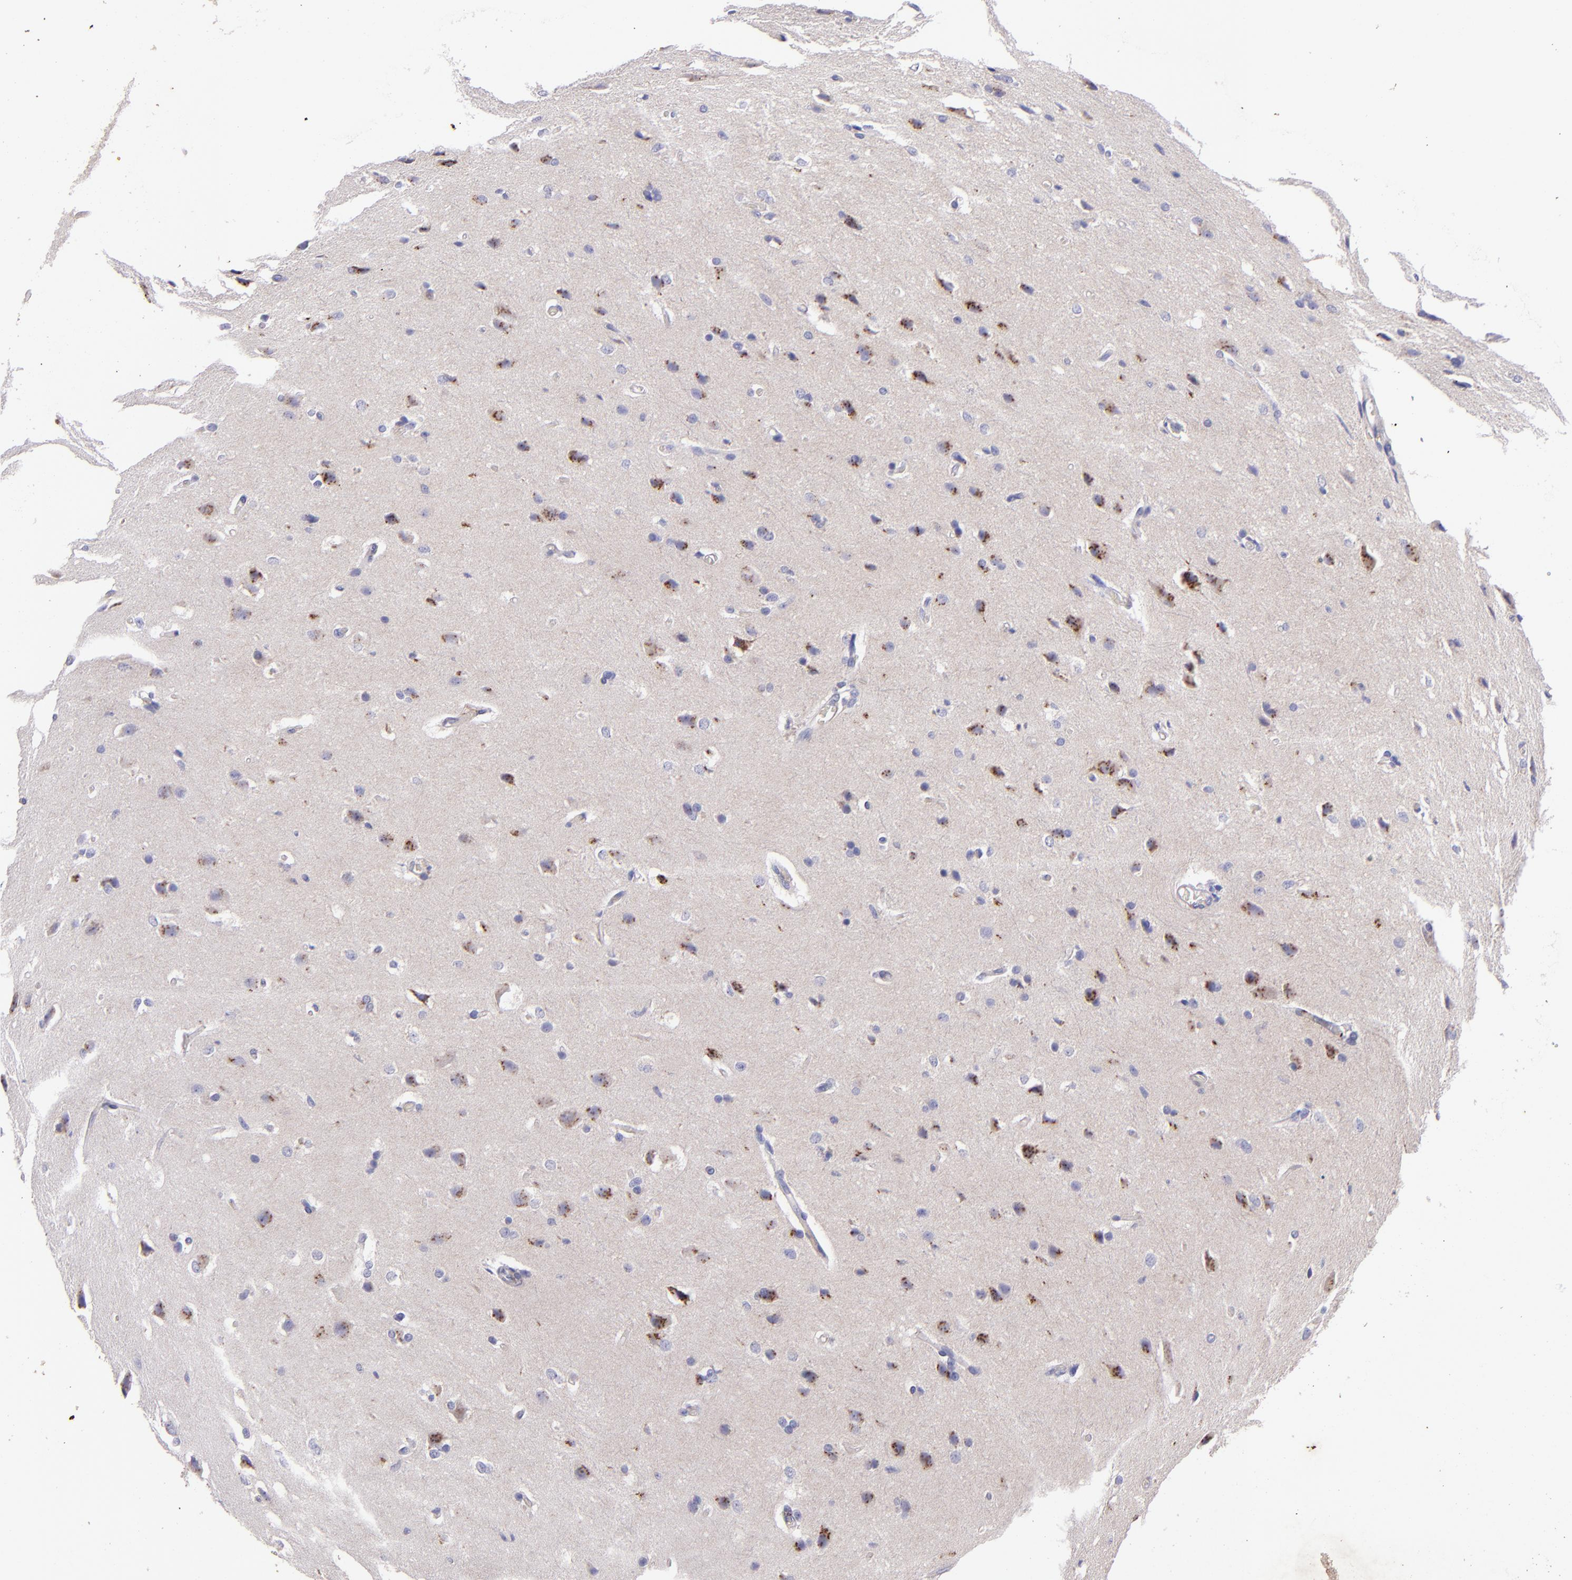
{"staining": {"intensity": "moderate", "quantity": "25%-75%", "location": "cytoplasmic/membranous"}, "tissue": "glioma", "cell_type": "Tumor cells", "image_type": "cancer", "snomed": [{"axis": "morphology", "description": "Glioma, malignant, High grade"}, {"axis": "topography", "description": "Brain"}], "caption": "High-magnification brightfield microscopy of glioma stained with DAB (brown) and counterstained with hematoxylin (blue). tumor cells exhibit moderate cytoplasmic/membranous staining is identified in approximately25%-75% of cells. The protein is shown in brown color, while the nuclei are stained blue.", "gene": "RET", "patient": {"sex": "male", "age": 68}}